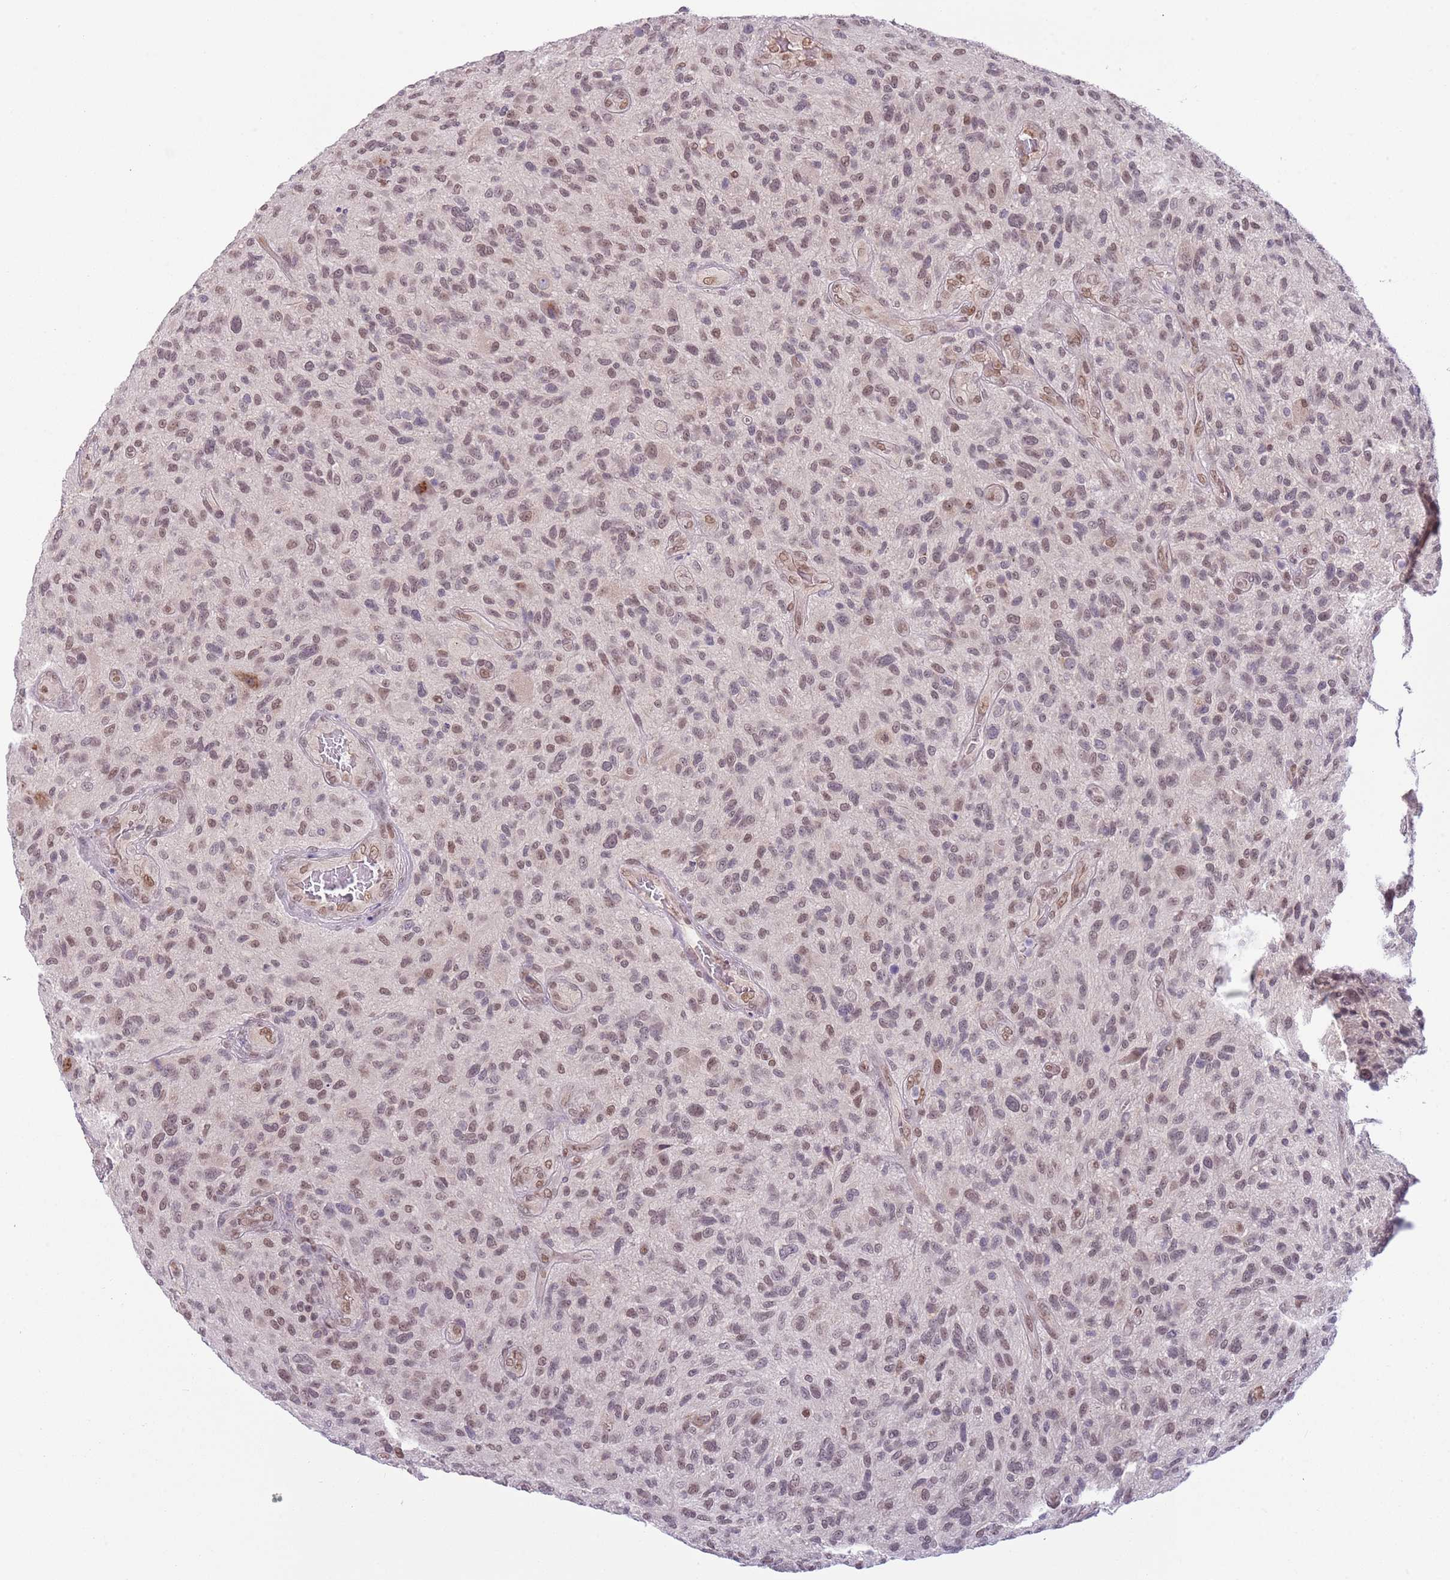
{"staining": {"intensity": "weak", "quantity": "25%-75%", "location": "nuclear"}, "tissue": "glioma", "cell_type": "Tumor cells", "image_type": "cancer", "snomed": [{"axis": "morphology", "description": "Glioma, malignant, High grade"}, {"axis": "topography", "description": "Brain"}], "caption": "An image showing weak nuclear staining in approximately 25%-75% of tumor cells in malignant high-grade glioma, as visualized by brown immunohistochemical staining.", "gene": "TM2D1", "patient": {"sex": "male", "age": 47}}